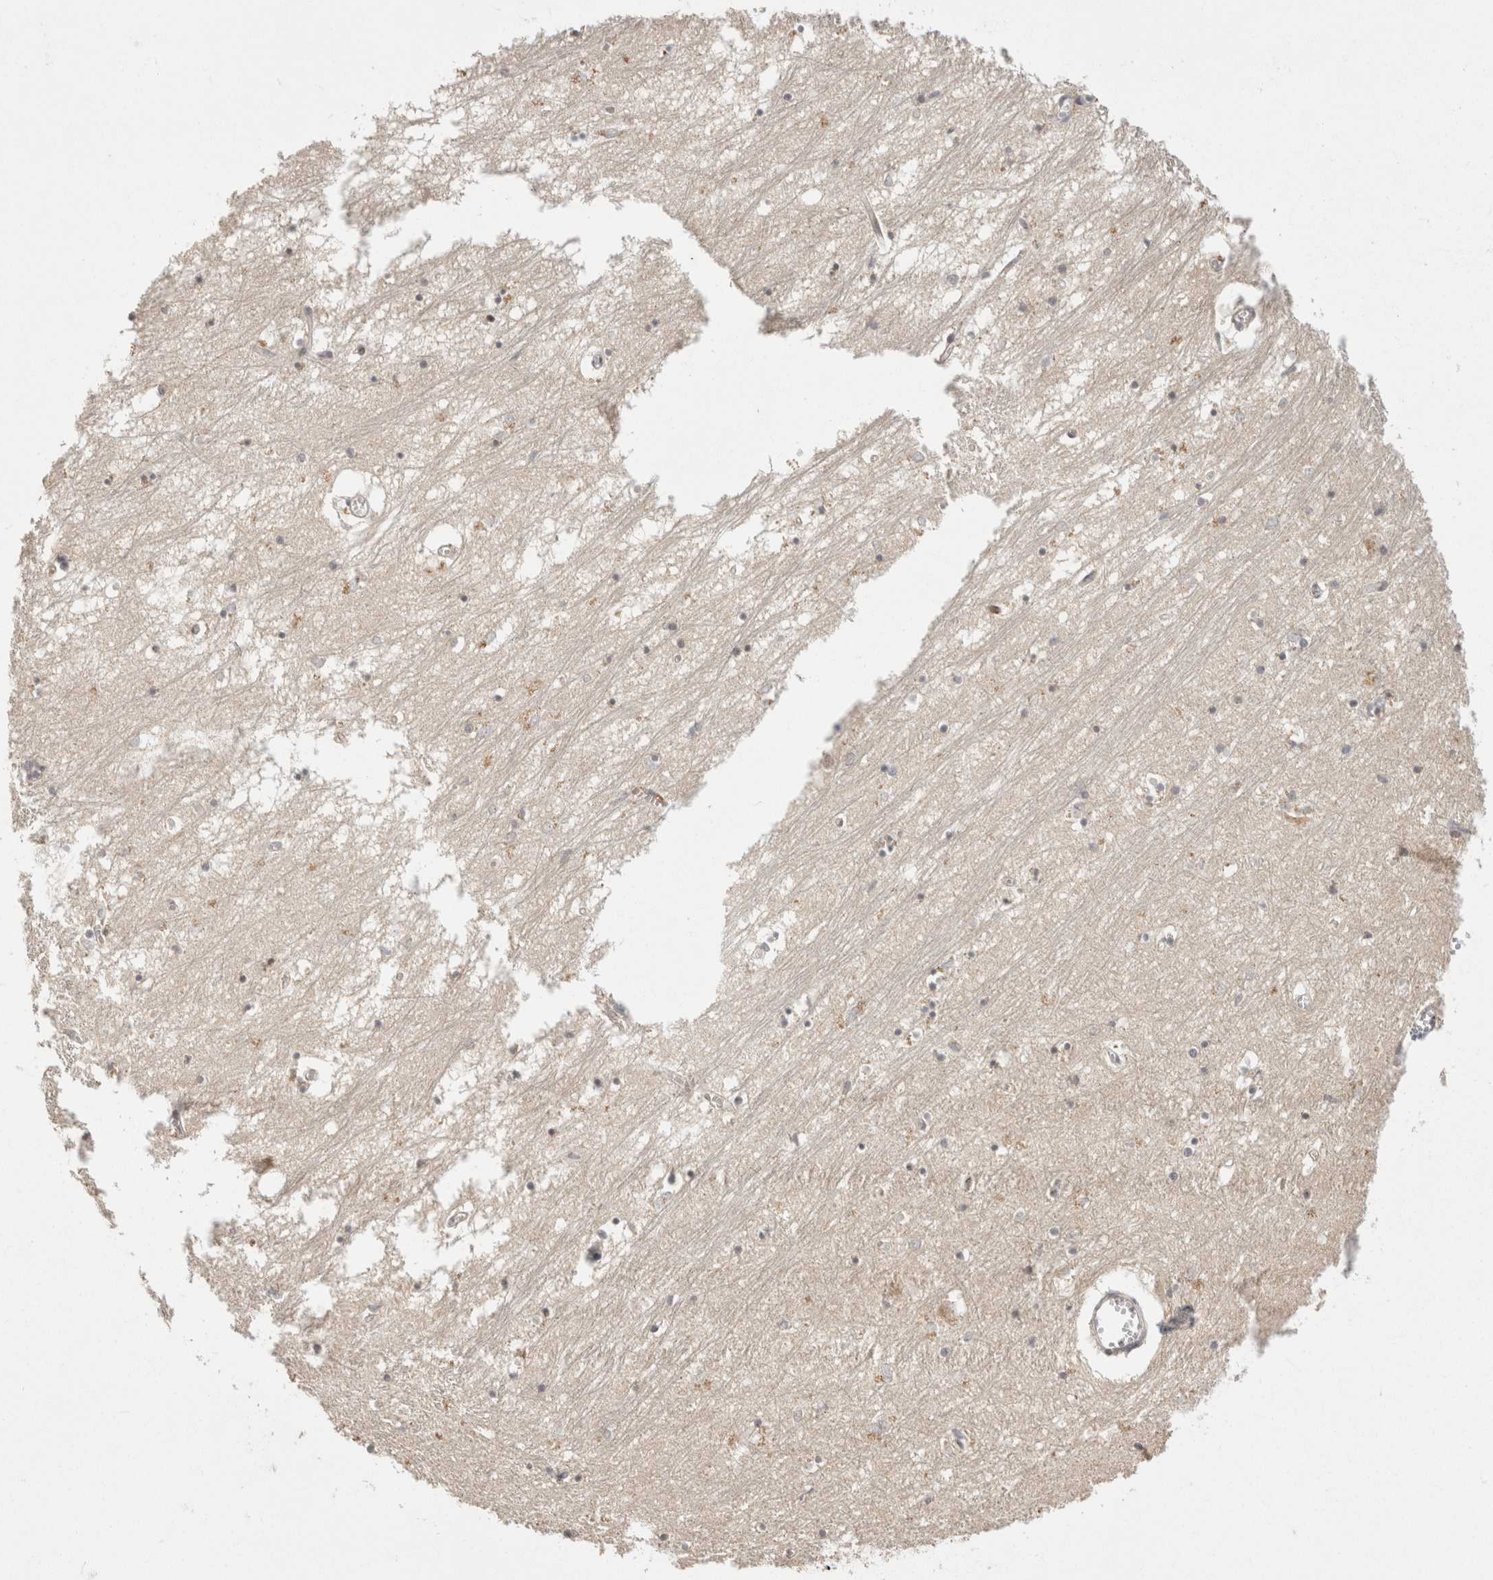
{"staining": {"intensity": "negative", "quantity": "none", "location": "none"}, "tissue": "hippocampus", "cell_type": "Glial cells", "image_type": "normal", "snomed": [{"axis": "morphology", "description": "Normal tissue, NOS"}, {"axis": "topography", "description": "Hippocampus"}], "caption": "The image reveals no significant staining in glial cells of hippocampus. (DAB IHC, high magnification).", "gene": "CHRM4", "patient": {"sex": "male", "age": 70}}